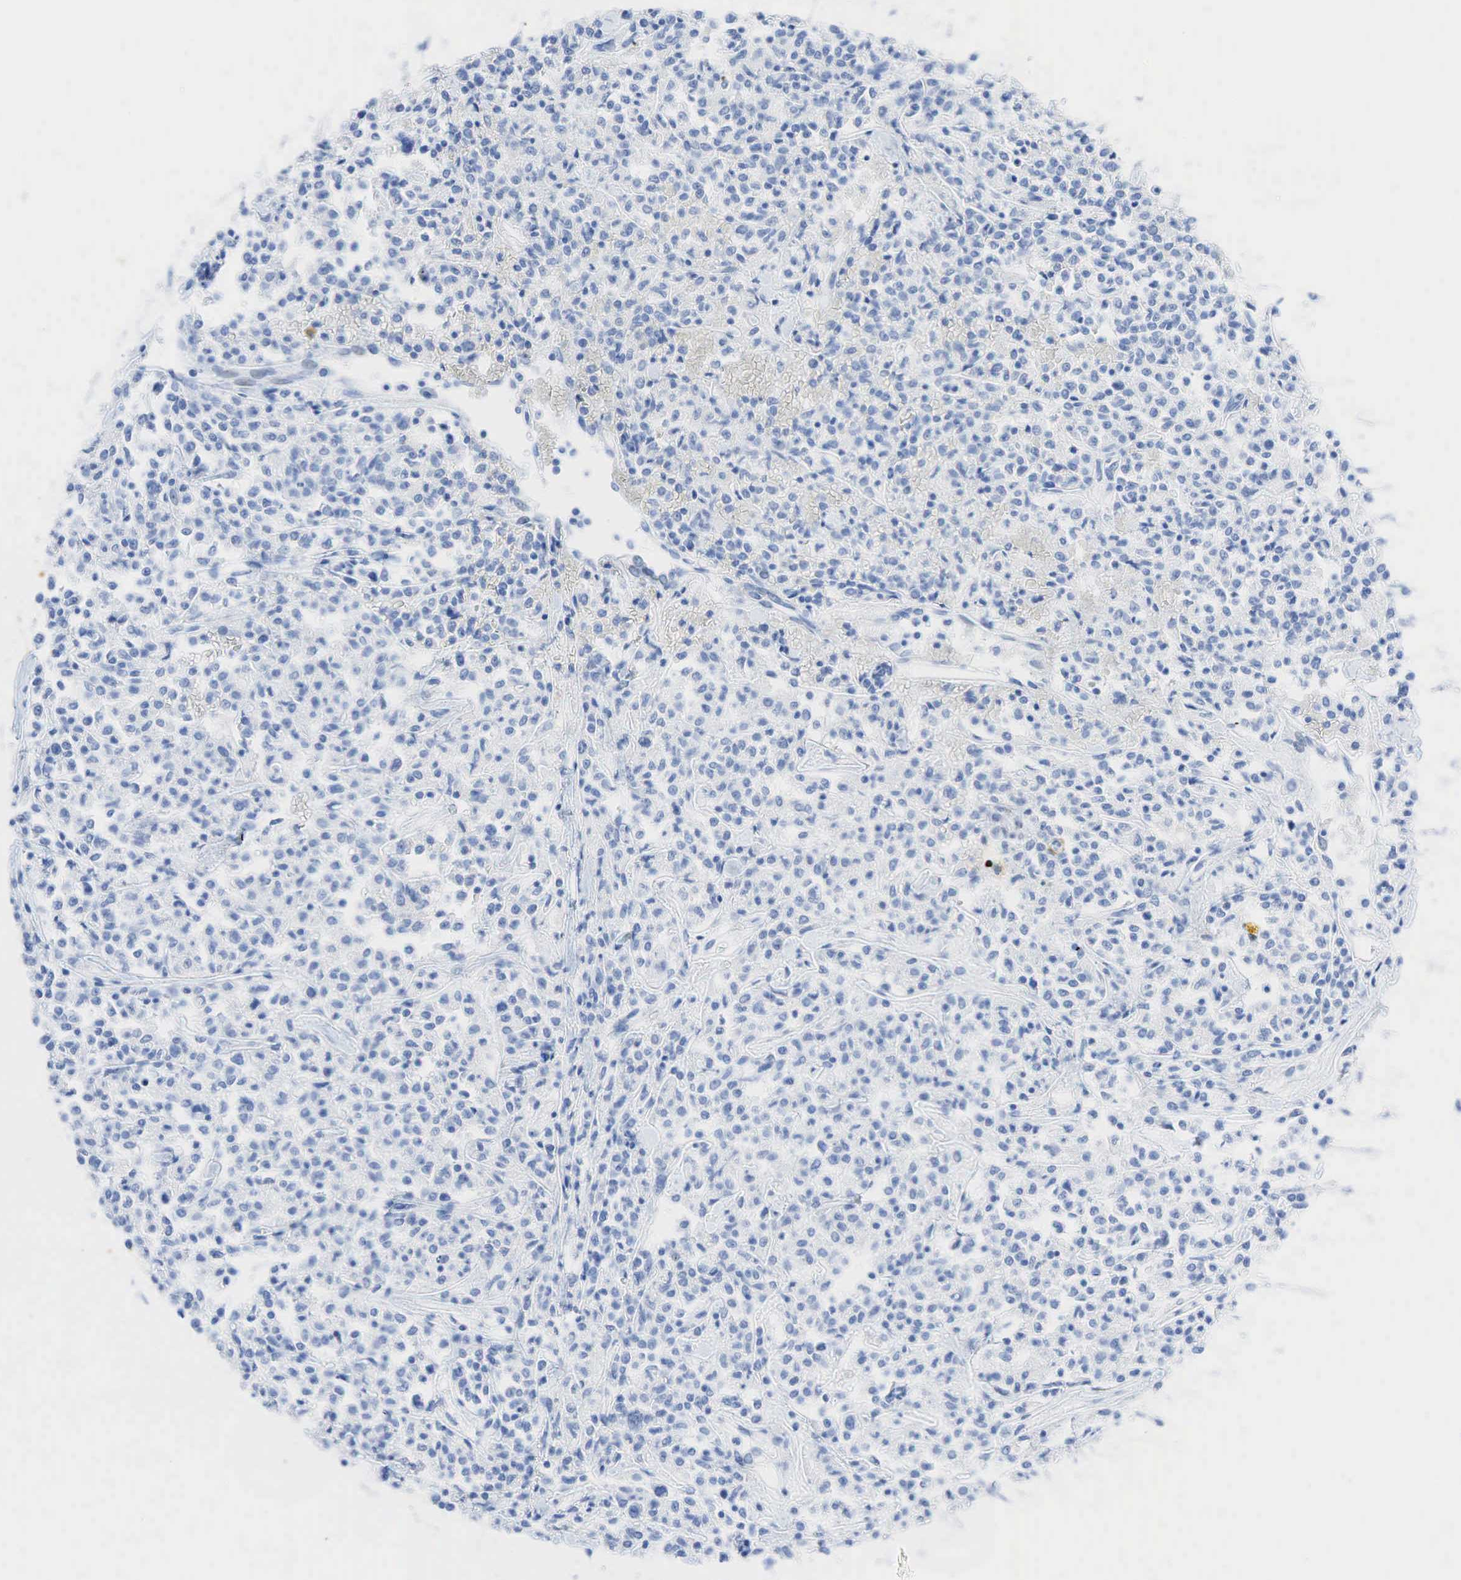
{"staining": {"intensity": "negative", "quantity": "none", "location": "none"}, "tissue": "lymphoma", "cell_type": "Tumor cells", "image_type": "cancer", "snomed": [{"axis": "morphology", "description": "Malignant lymphoma, non-Hodgkin's type, Low grade"}, {"axis": "topography", "description": "Small intestine"}], "caption": "Tumor cells show no significant expression in low-grade malignant lymphoma, non-Hodgkin's type.", "gene": "ACTA1", "patient": {"sex": "female", "age": 59}}